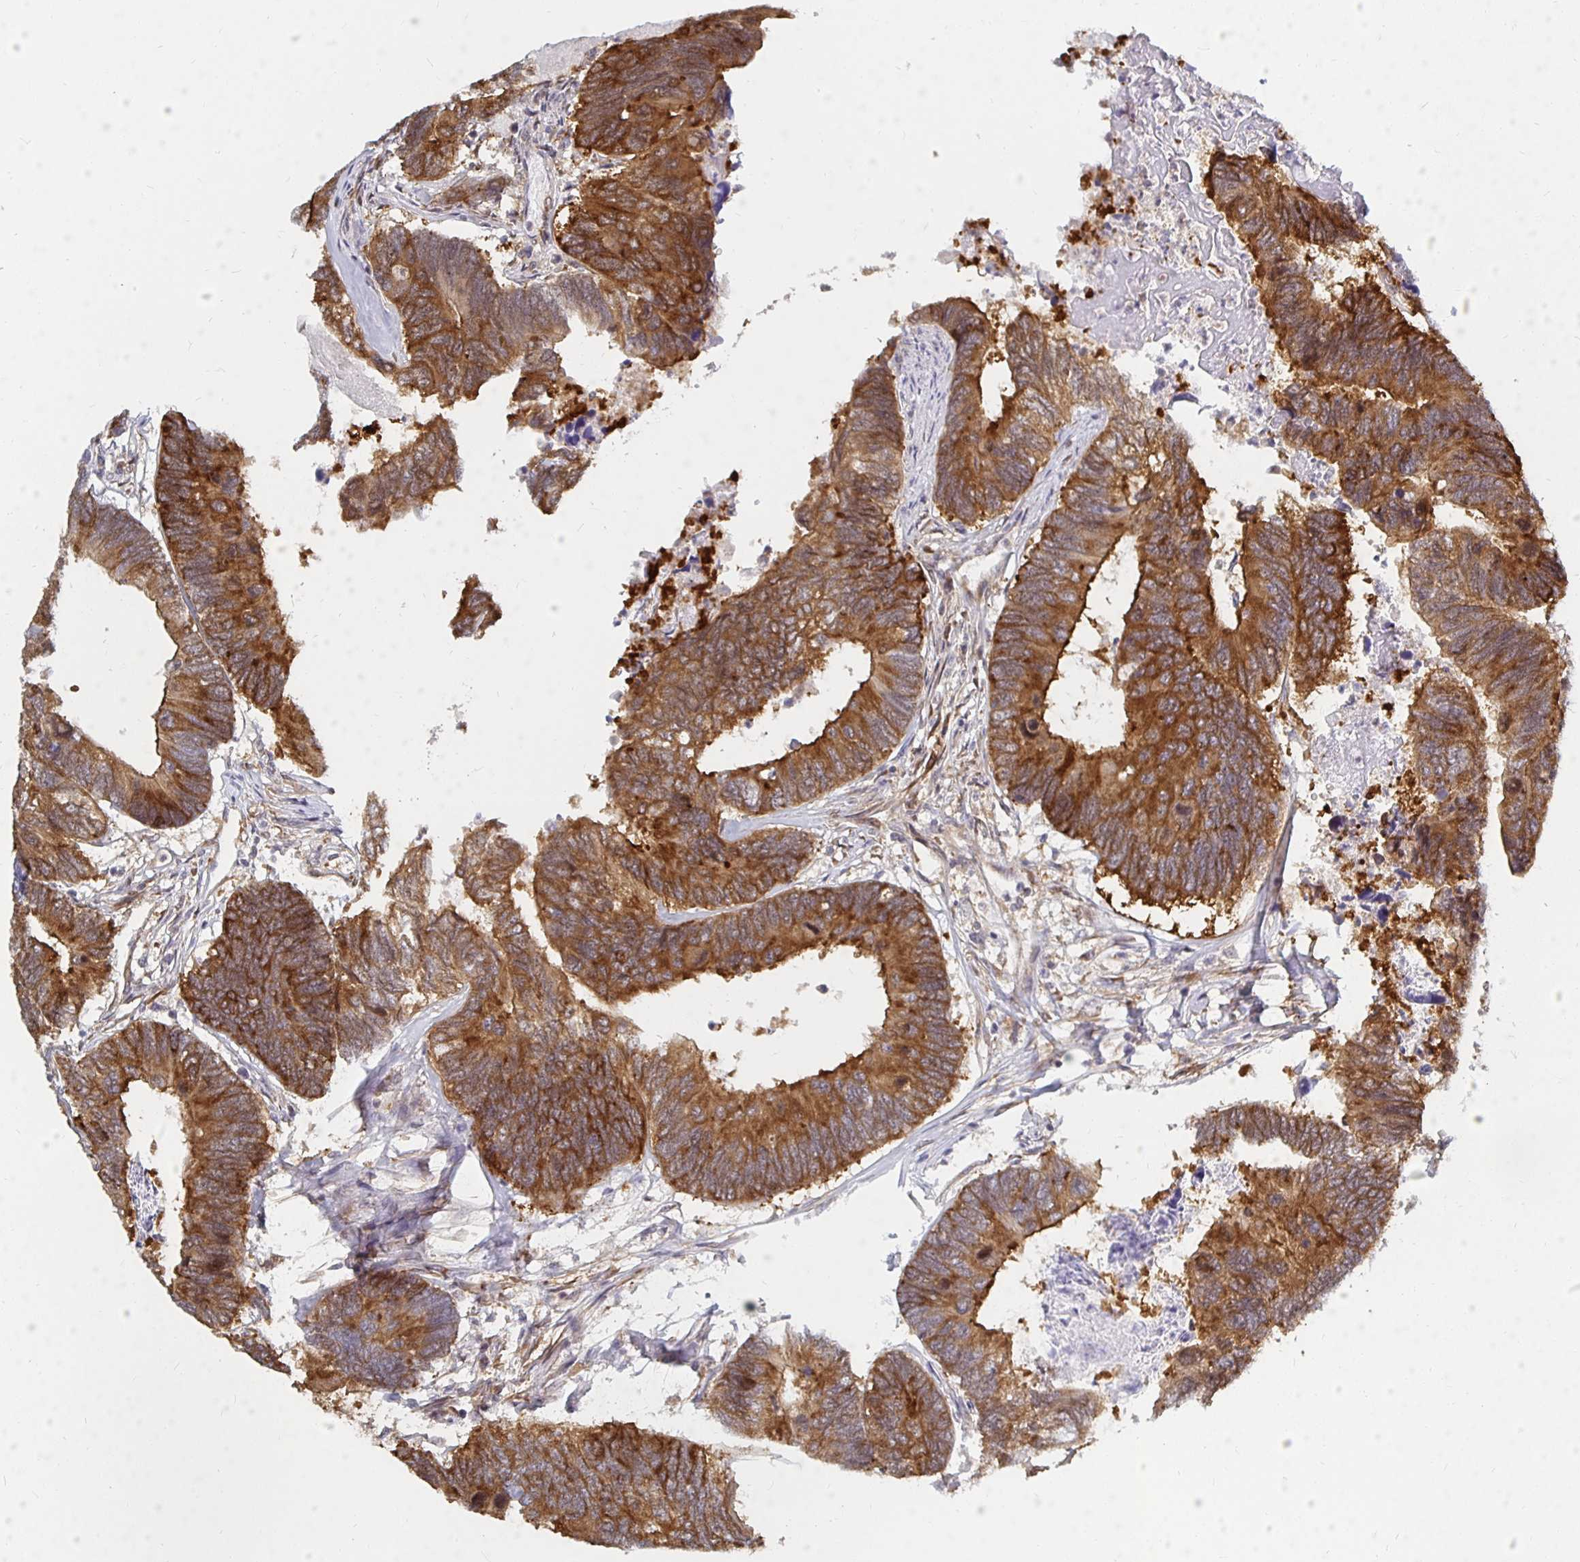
{"staining": {"intensity": "strong", "quantity": ">75%", "location": "cytoplasmic/membranous"}, "tissue": "colorectal cancer", "cell_type": "Tumor cells", "image_type": "cancer", "snomed": [{"axis": "morphology", "description": "Adenocarcinoma, NOS"}, {"axis": "topography", "description": "Colon"}], "caption": "This is an image of immunohistochemistry (IHC) staining of colorectal cancer (adenocarcinoma), which shows strong positivity in the cytoplasmic/membranous of tumor cells.", "gene": "PDAP1", "patient": {"sex": "female", "age": 67}}